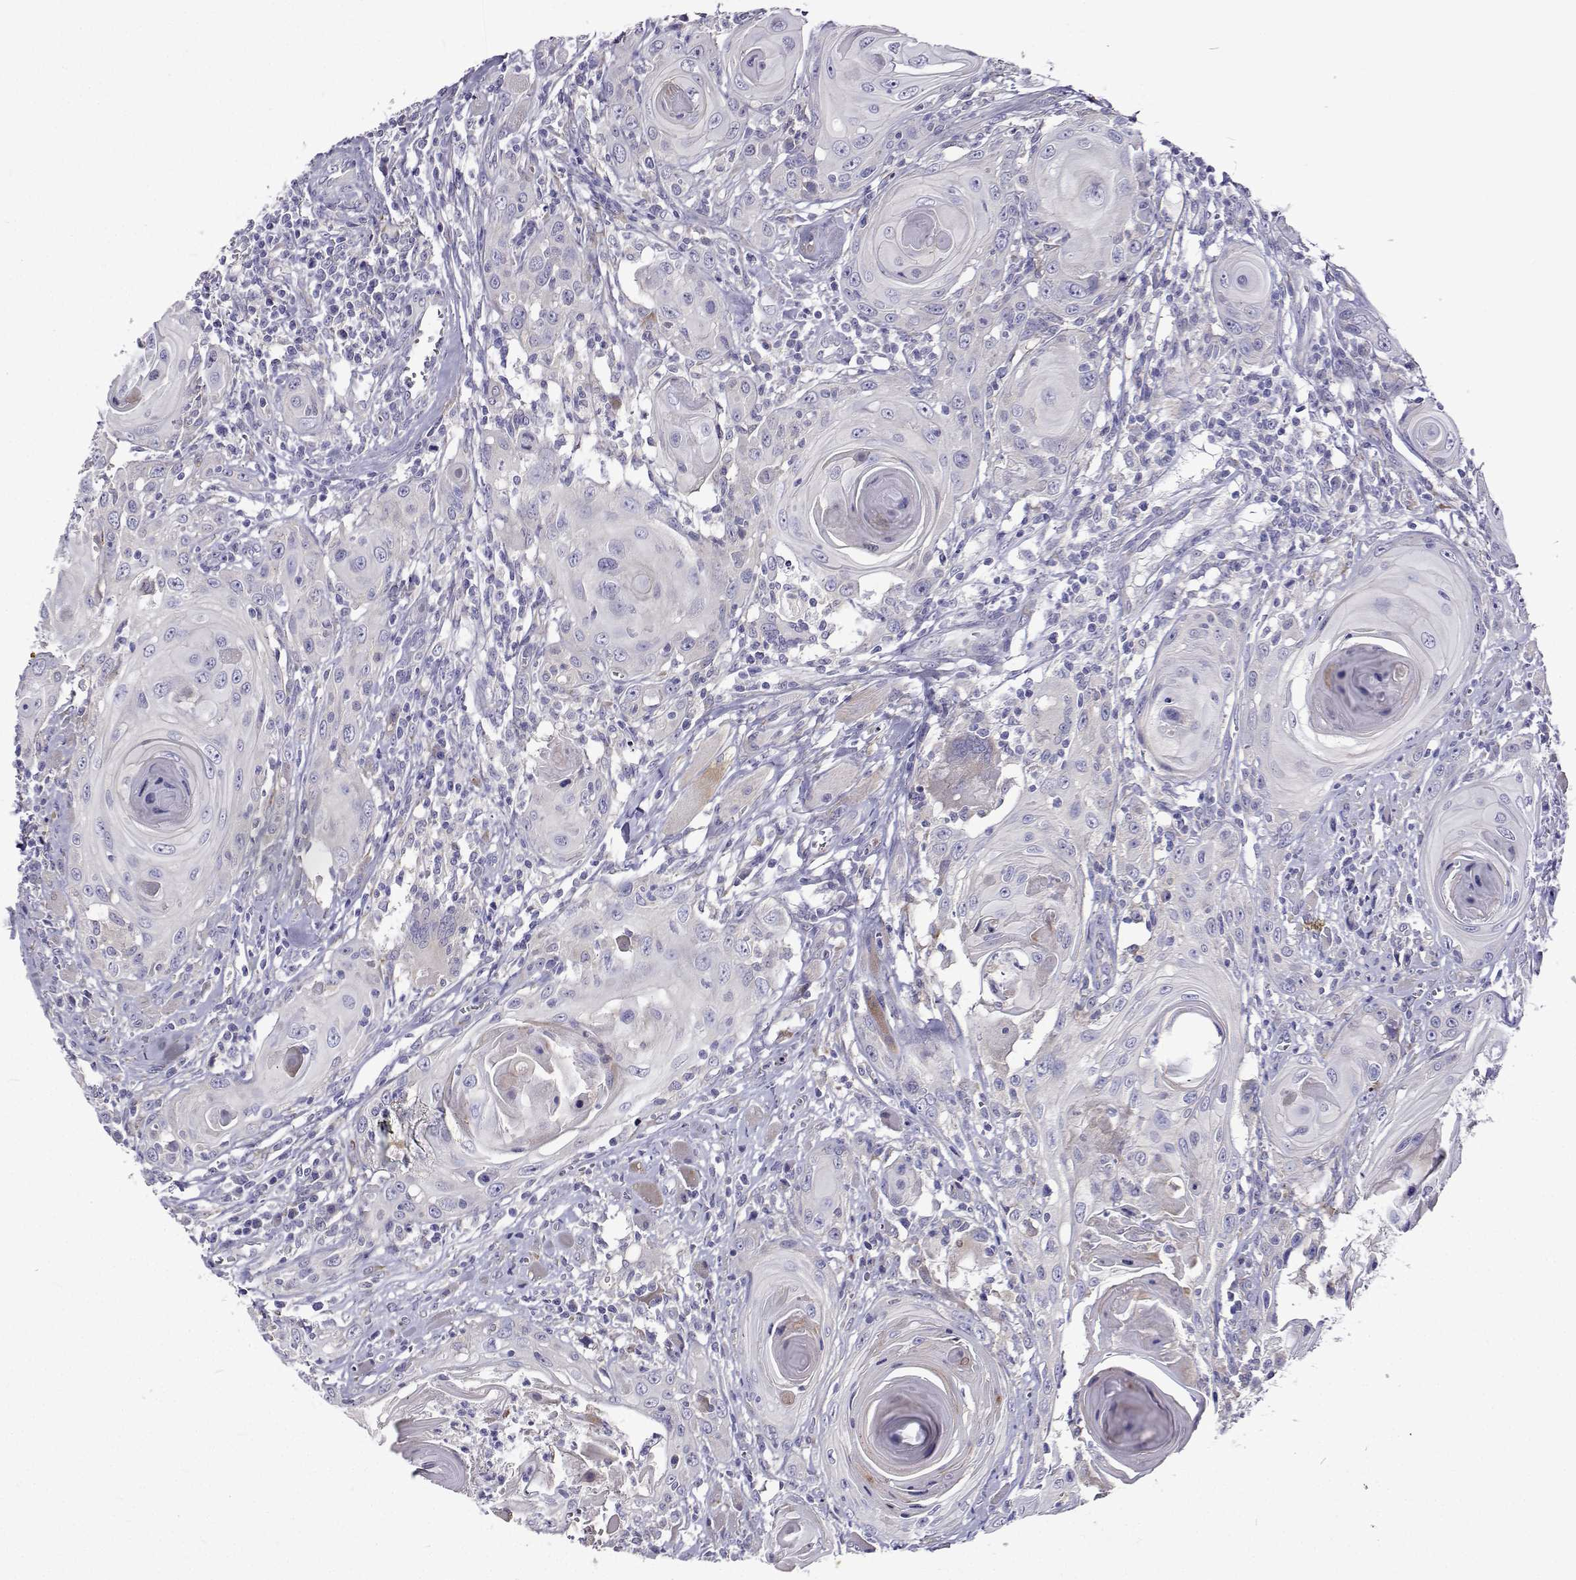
{"staining": {"intensity": "negative", "quantity": "none", "location": "none"}, "tissue": "head and neck cancer", "cell_type": "Tumor cells", "image_type": "cancer", "snomed": [{"axis": "morphology", "description": "Squamous cell carcinoma, NOS"}, {"axis": "topography", "description": "Head-Neck"}], "caption": "Tumor cells show no significant protein staining in head and neck cancer.", "gene": "LHFPL7", "patient": {"sex": "female", "age": 80}}